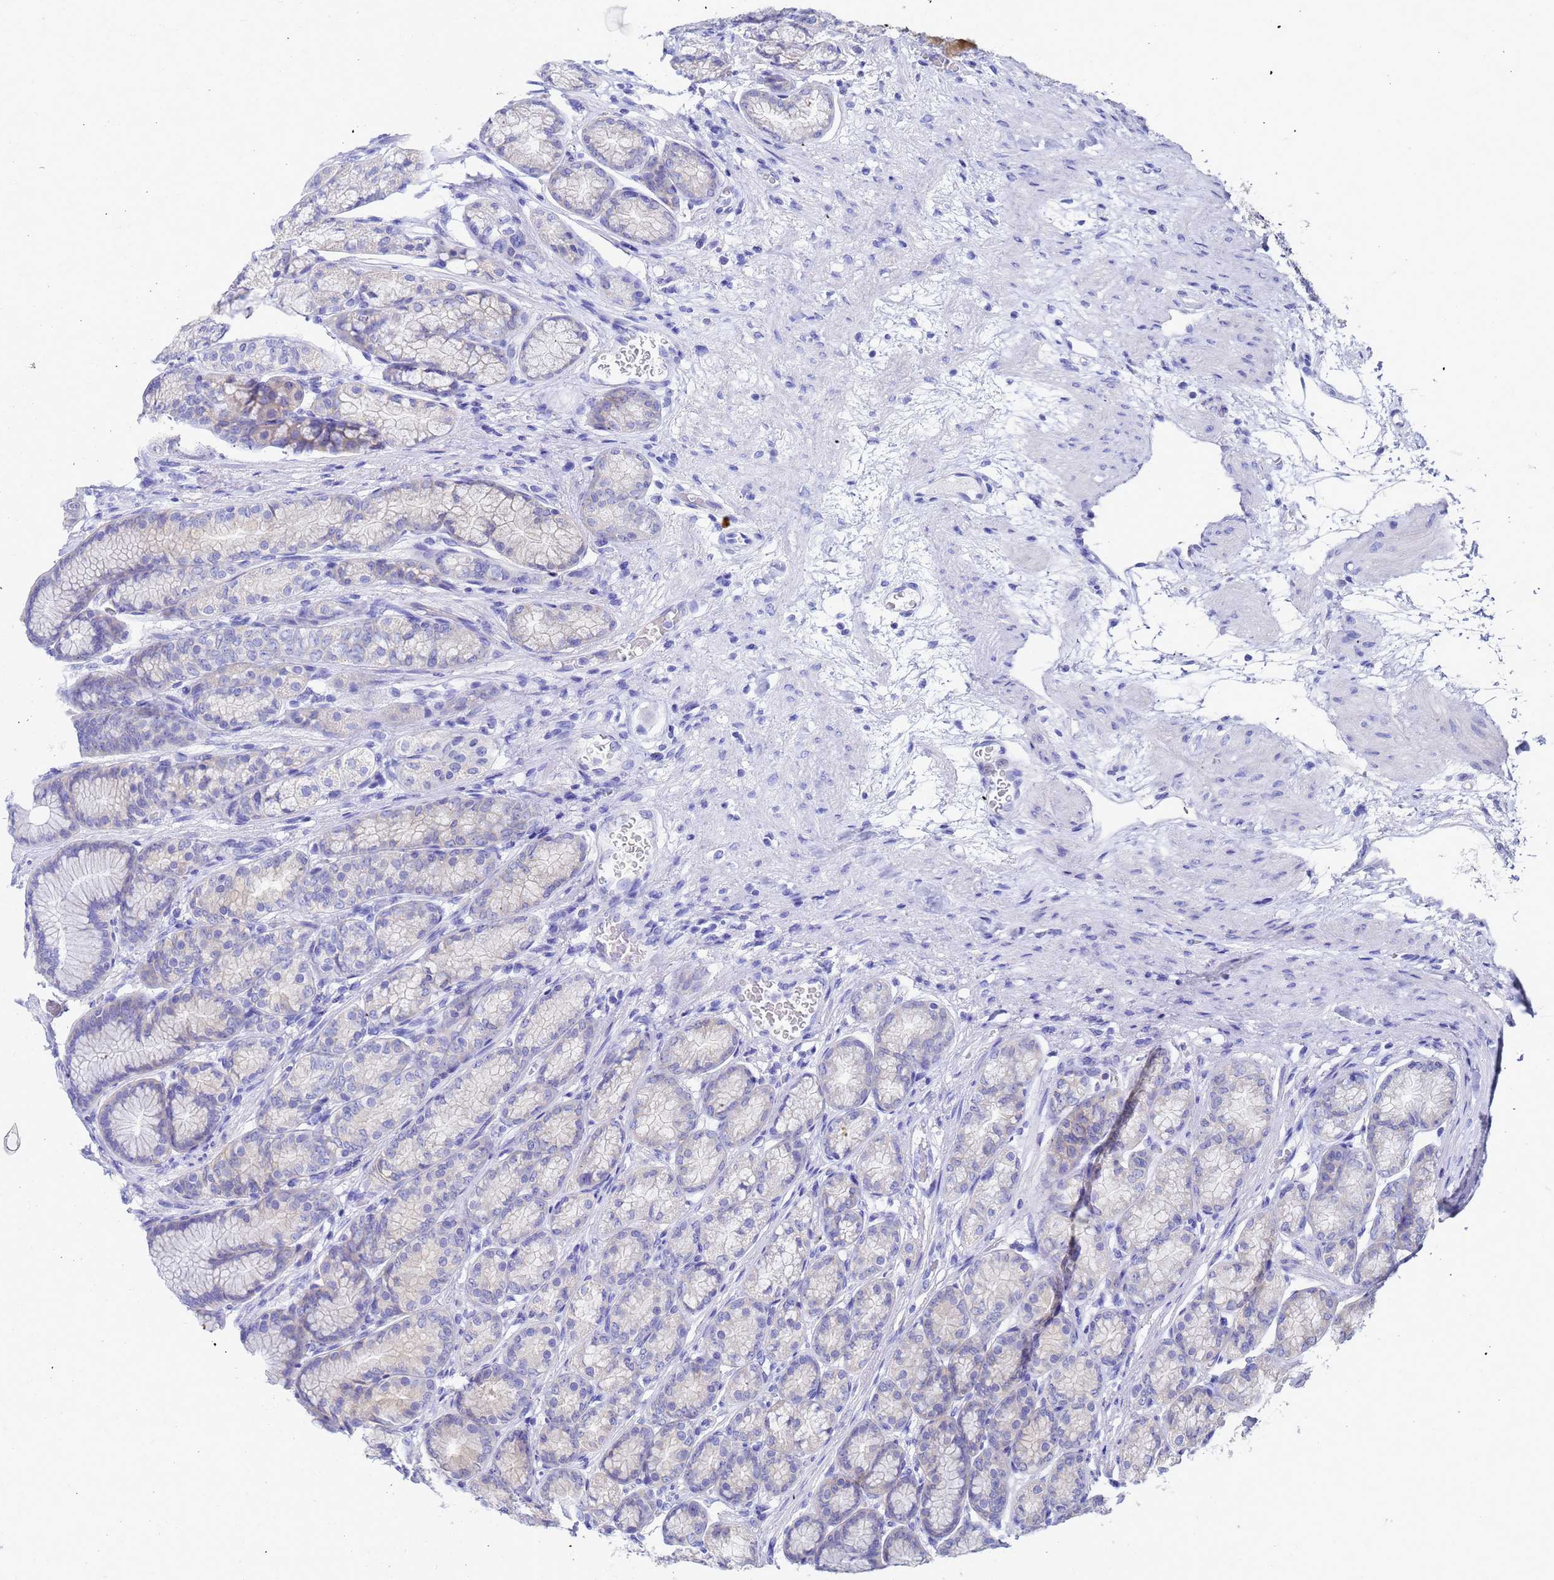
{"staining": {"intensity": "negative", "quantity": "none", "location": "none"}, "tissue": "stomach", "cell_type": "Glandular cells", "image_type": "normal", "snomed": [{"axis": "morphology", "description": "Normal tissue, NOS"}, {"axis": "morphology", "description": "Adenocarcinoma, NOS"}, {"axis": "morphology", "description": "Adenocarcinoma, High grade"}, {"axis": "topography", "description": "Stomach, upper"}, {"axis": "topography", "description": "Stomach"}], "caption": "DAB immunohistochemical staining of normal stomach displays no significant expression in glandular cells.", "gene": "C2orf72", "patient": {"sex": "female", "age": 65}}